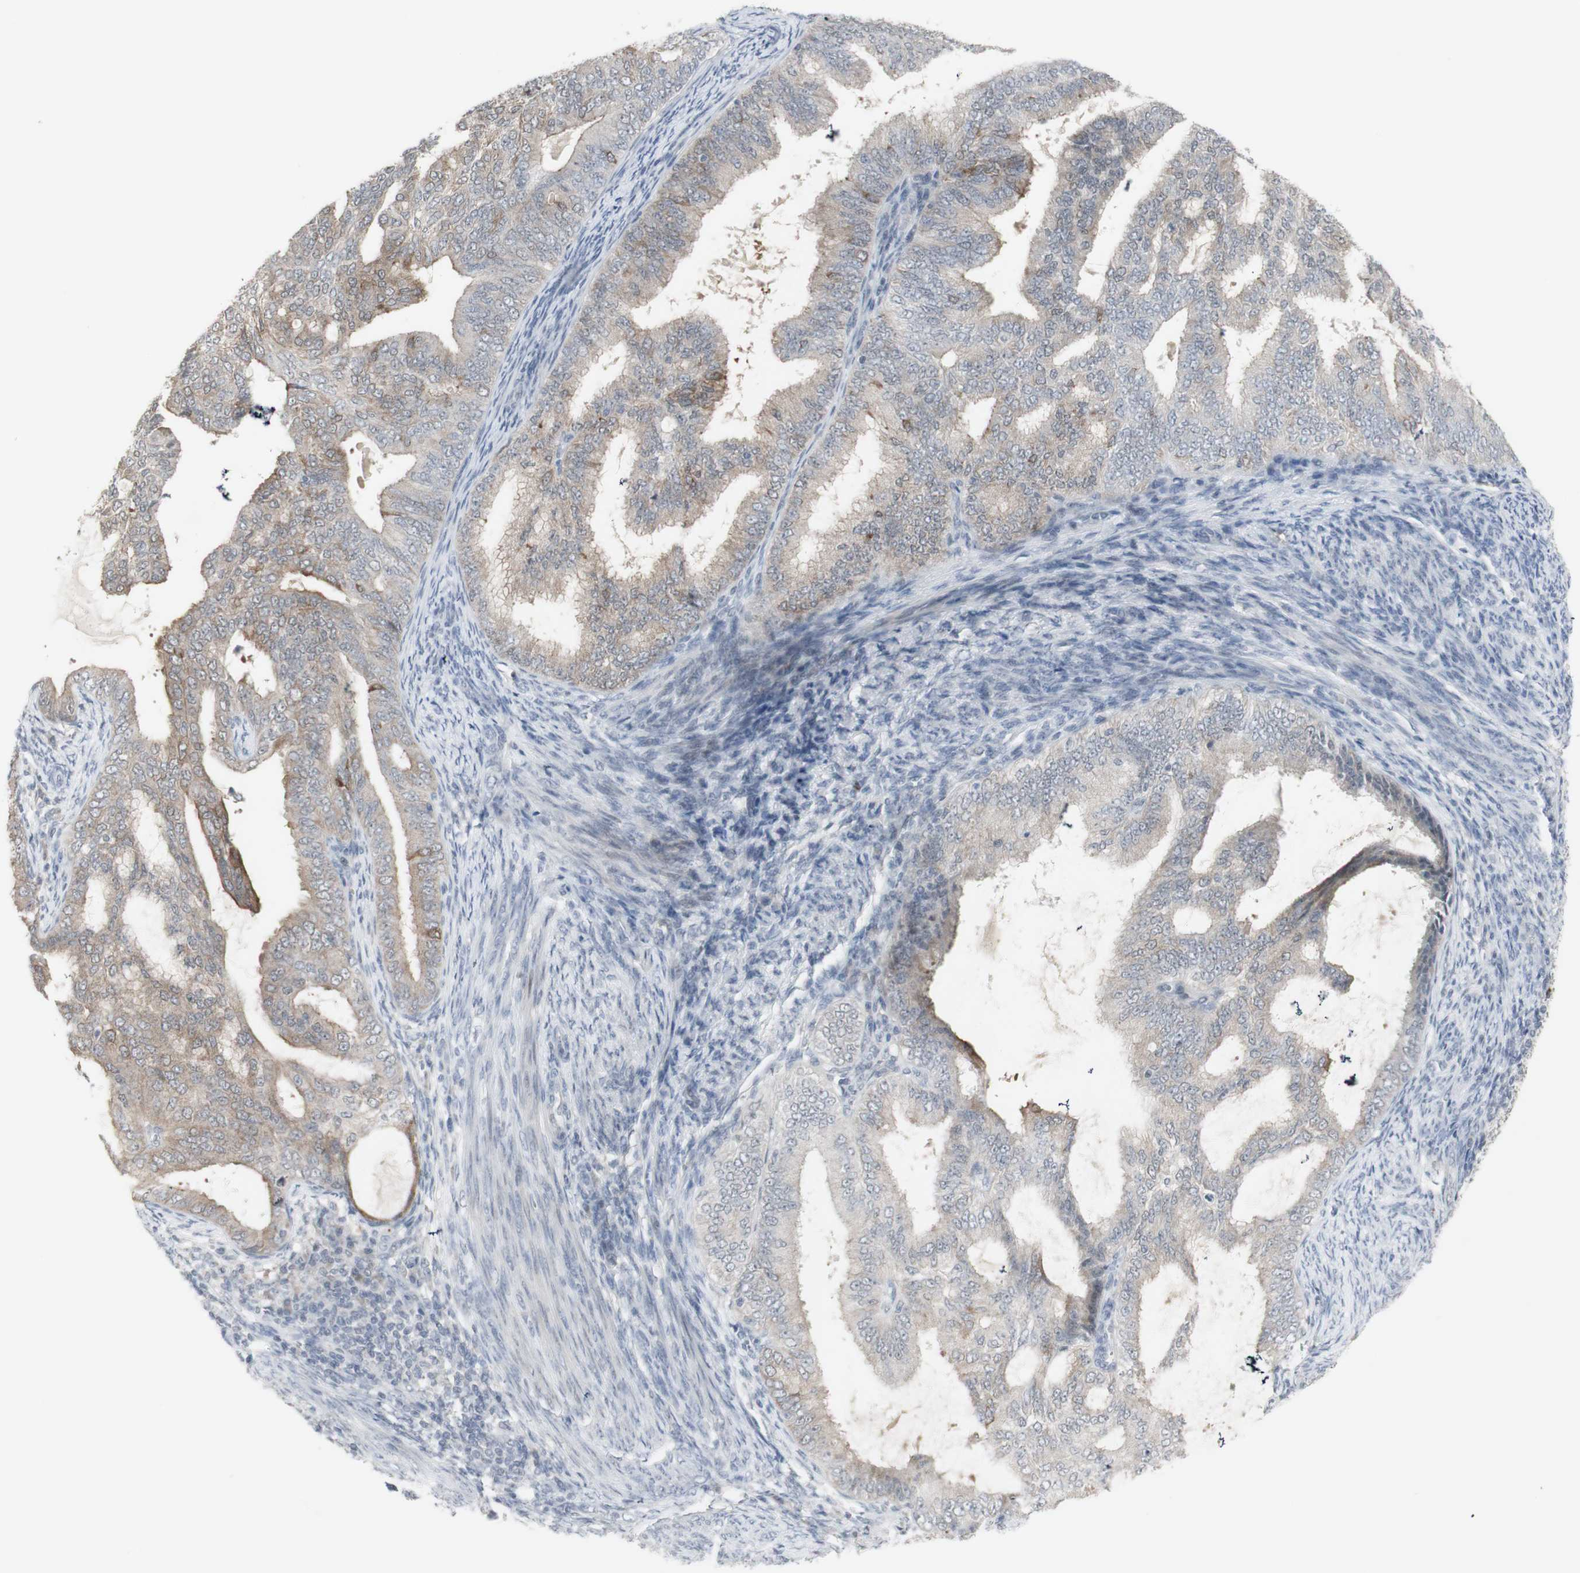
{"staining": {"intensity": "weak", "quantity": "25%-75%", "location": "cytoplasmic/membranous"}, "tissue": "endometrial cancer", "cell_type": "Tumor cells", "image_type": "cancer", "snomed": [{"axis": "morphology", "description": "Adenocarcinoma, NOS"}, {"axis": "topography", "description": "Endometrium"}], "caption": "IHC of endometrial cancer (adenocarcinoma) demonstrates low levels of weak cytoplasmic/membranous staining in about 25%-75% of tumor cells.", "gene": "C1orf116", "patient": {"sex": "female", "age": 58}}